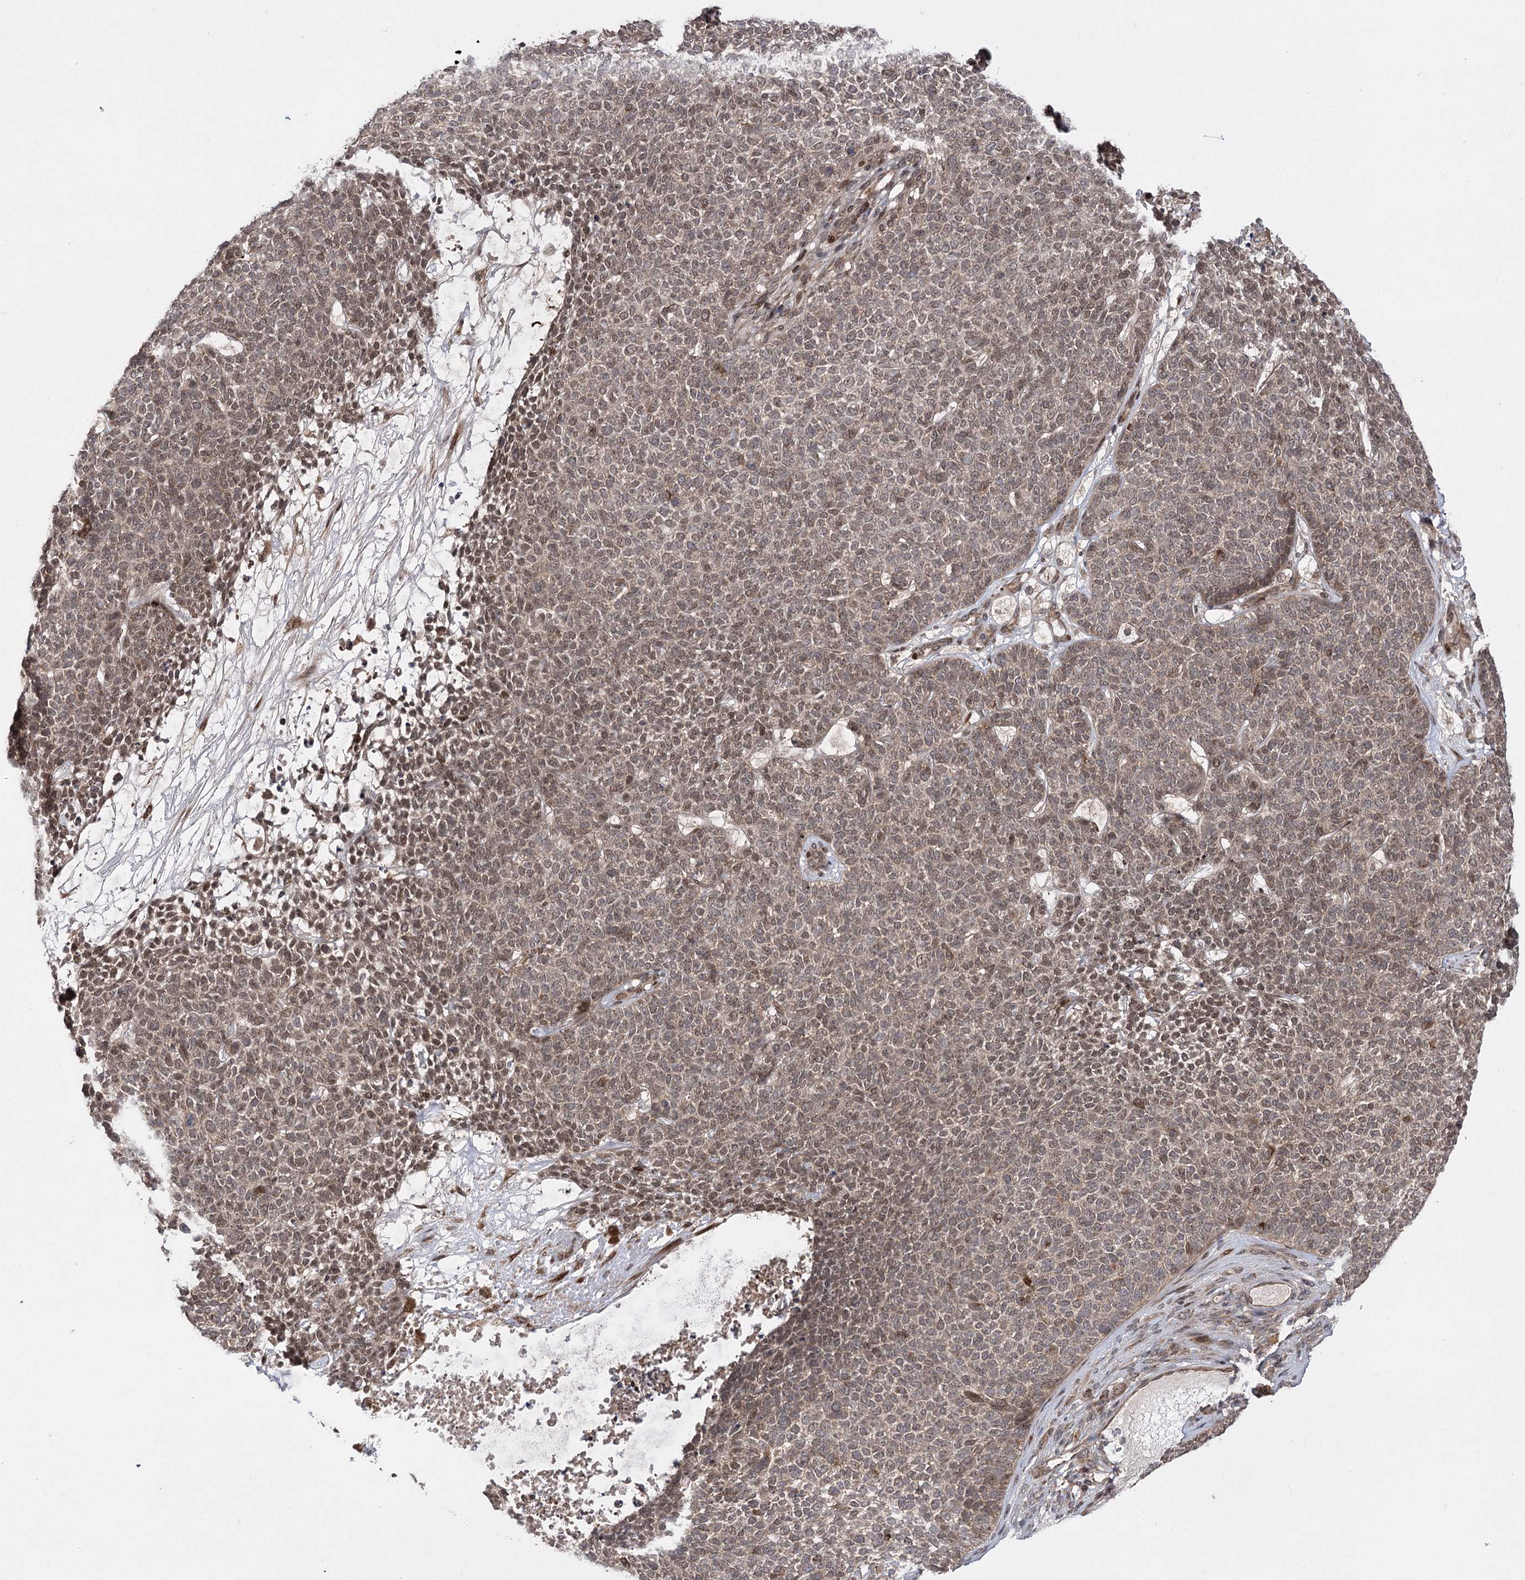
{"staining": {"intensity": "weak", "quantity": ">75%", "location": "cytoplasmic/membranous,nuclear"}, "tissue": "skin cancer", "cell_type": "Tumor cells", "image_type": "cancer", "snomed": [{"axis": "morphology", "description": "Basal cell carcinoma"}, {"axis": "topography", "description": "Skin"}], "caption": "This micrograph displays skin cancer stained with immunohistochemistry (IHC) to label a protein in brown. The cytoplasmic/membranous and nuclear of tumor cells show weak positivity for the protein. Nuclei are counter-stained blue.", "gene": "TENM2", "patient": {"sex": "female", "age": 84}}